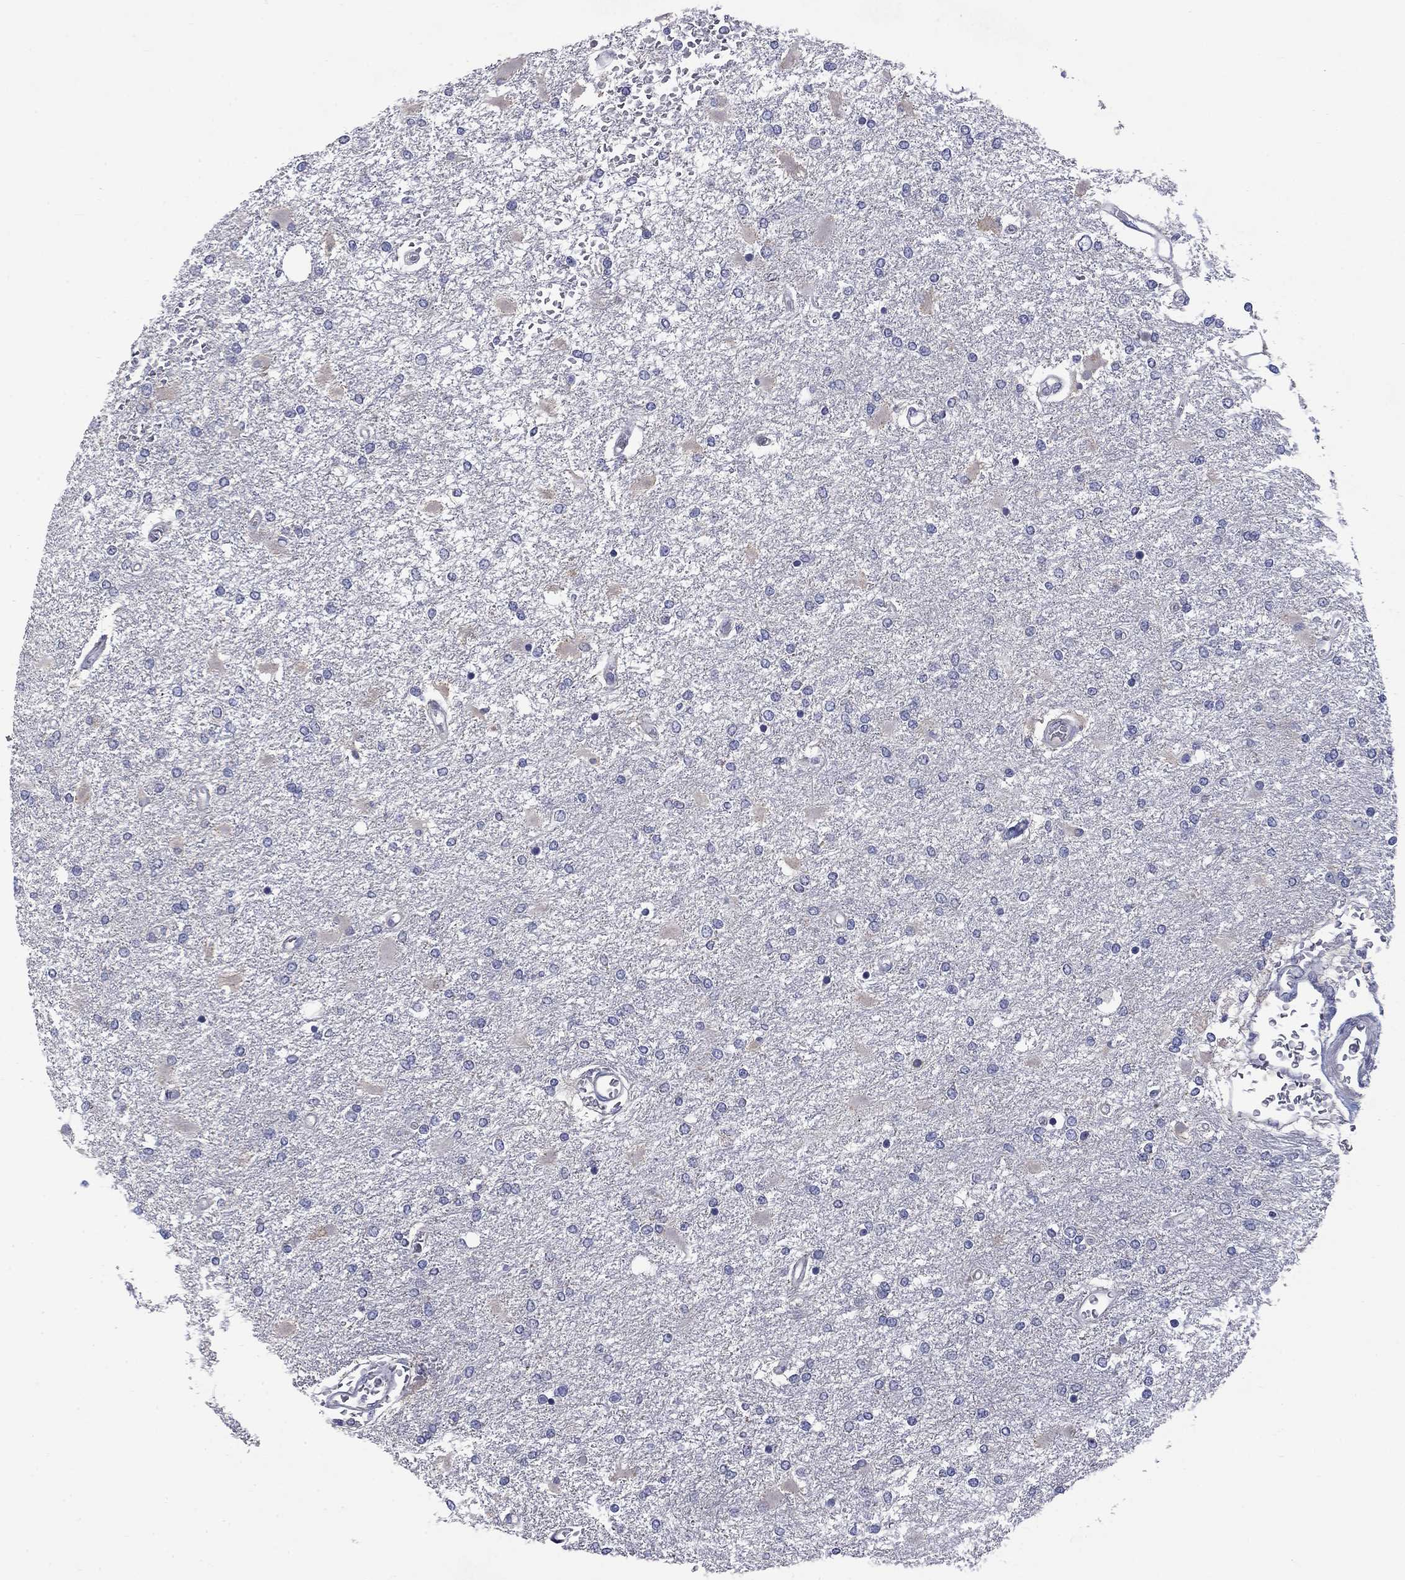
{"staining": {"intensity": "negative", "quantity": "none", "location": "none"}, "tissue": "glioma", "cell_type": "Tumor cells", "image_type": "cancer", "snomed": [{"axis": "morphology", "description": "Glioma, malignant, High grade"}, {"axis": "topography", "description": "Cerebral cortex"}], "caption": "Immunohistochemistry (IHC) image of neoplastic tissue: human glioma stained with DAB shows no significant protein staining in tumor cells.", "gene": "FRK", "patient": {"sex": "male", "age": 79}}